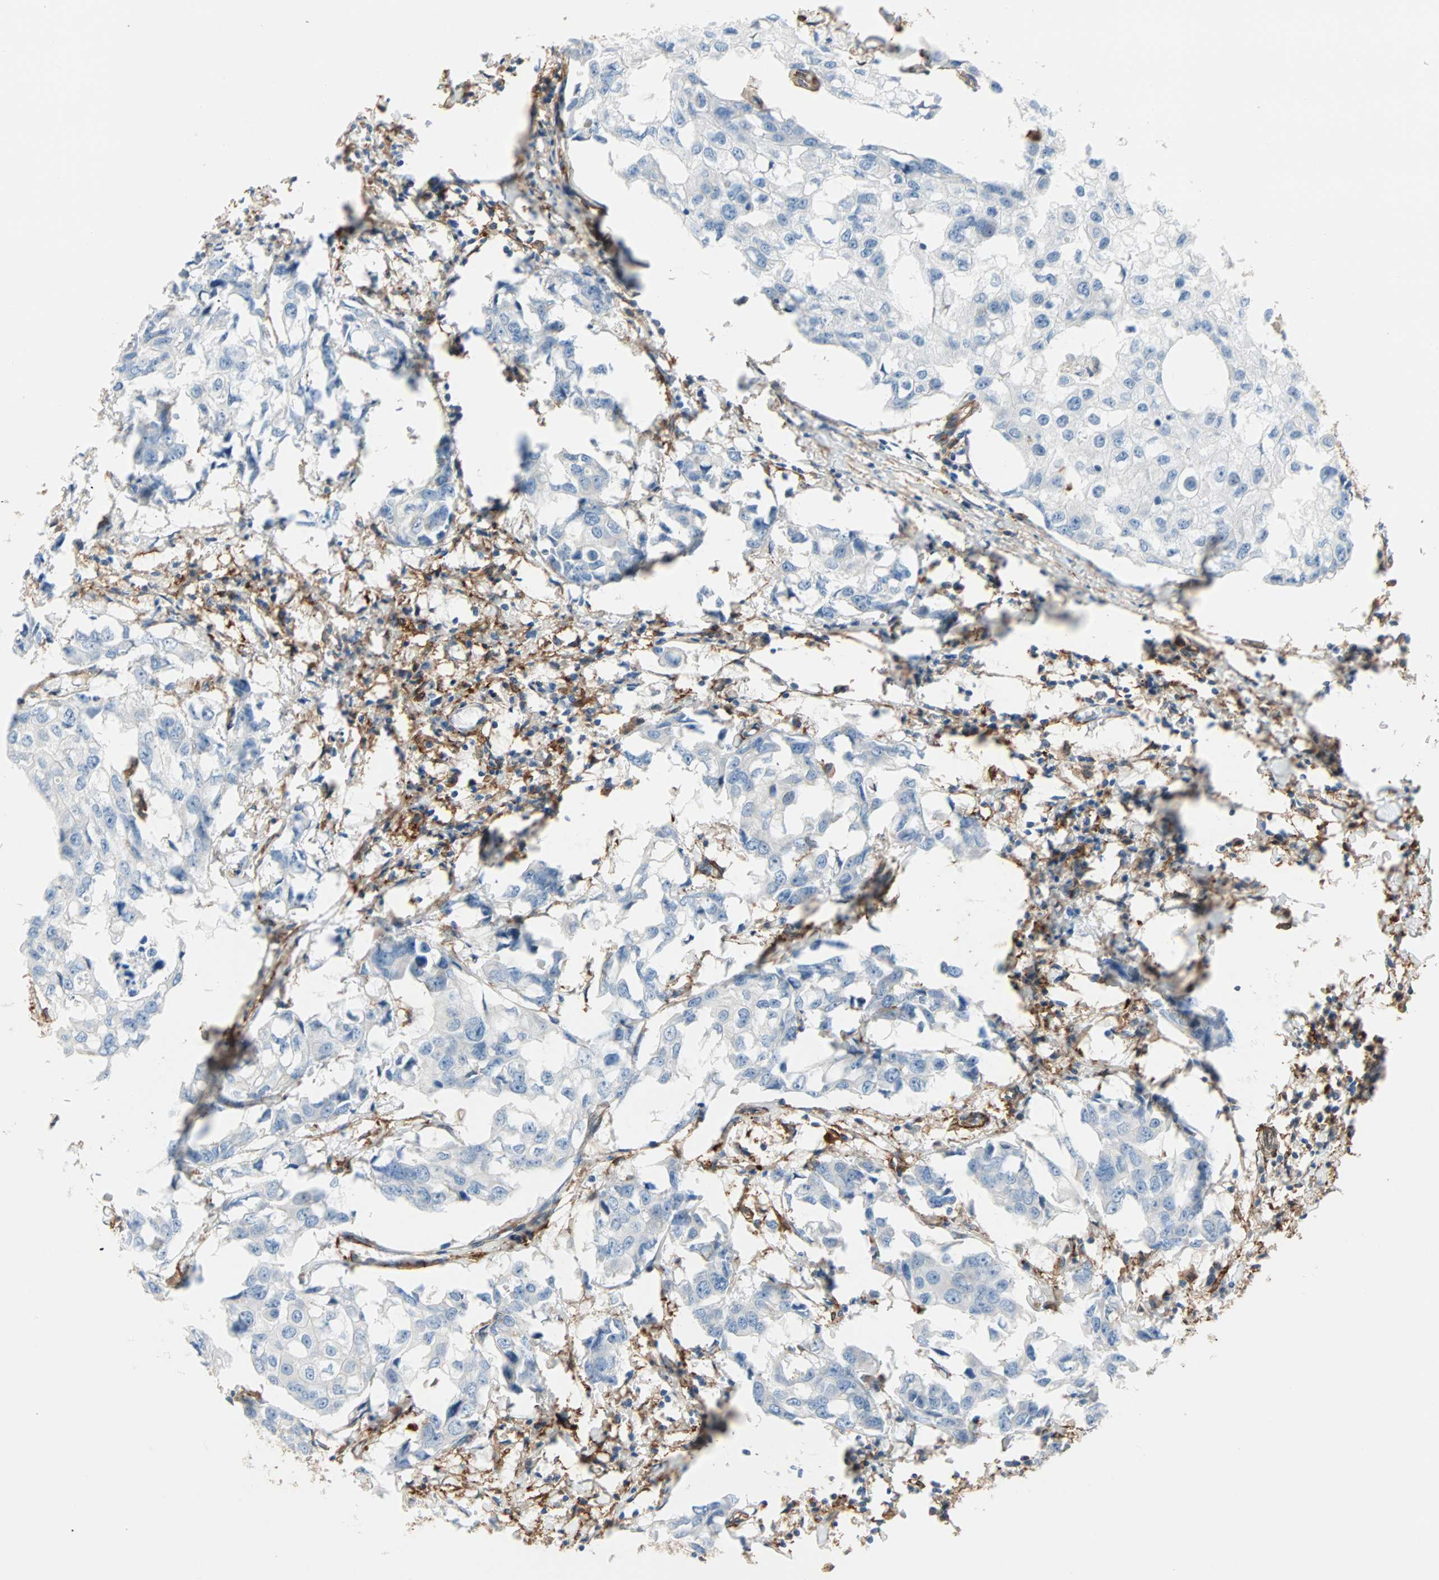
{"staining": {"intensity": "weak", "quantity": "<25%", "location": "cytoplasmic/membranous"}, "tissue": "breast cancer", "cell_type": "Tumor cells", "image_type": "cancer", "snomed": [{"axis": "morphology", "description": "Duct carcinoma"}, {"axis": "topography", "description": "Breast"}], "caption": "Breast cancer was stained to show a protein in brown. There is no significant expression in tumor cells. (DAB (3,3'-diaminobenzidine) immunohistochemistry (IHC) visualized using brightfield microscopy, high magnification).", "gene": "EPB41L2", "patient": {"sex": "female", "age": 27}}